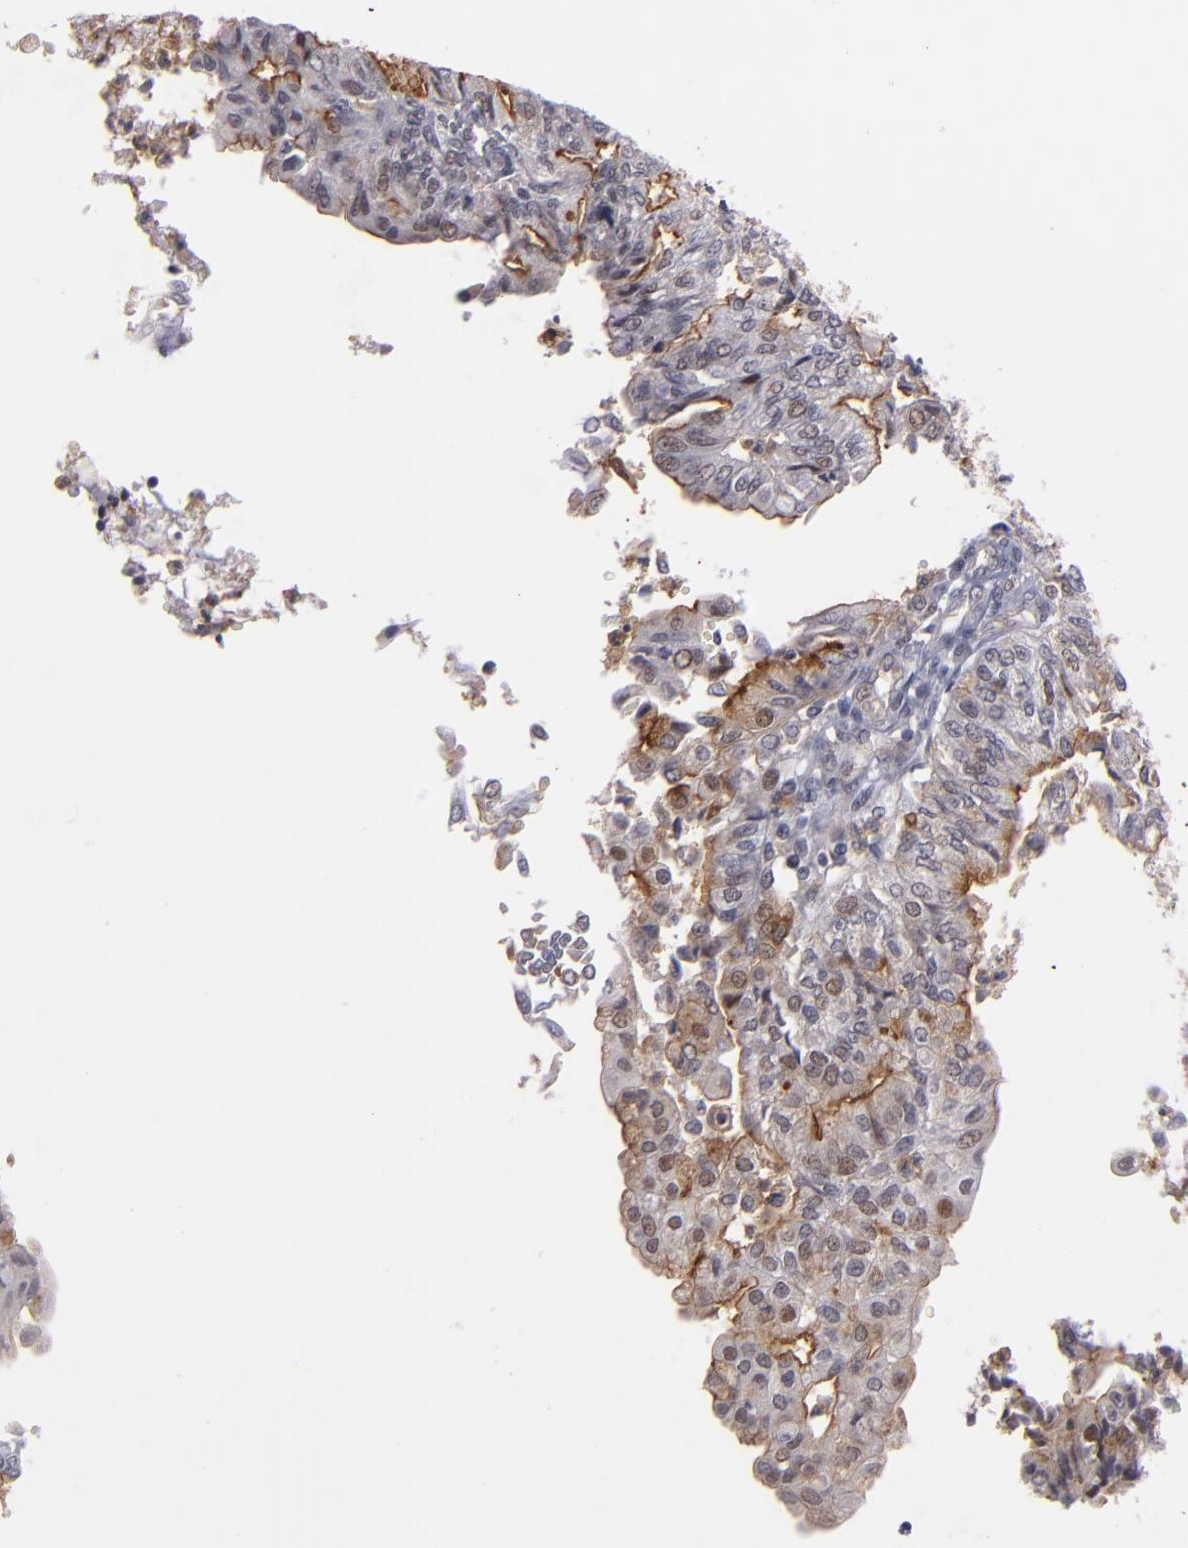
{"staining": {"intensity": "moderate", "quantity": ">75%", "location": "cytoplasmic/membranous,nuclear"}, "tissue": "endometrial cancer", "cell_type": "Tumor cells", "image_type": "cancer", "snomed": [{"axis": "morphology", "description": "Adenocarcinoma, NOS"}, {"axis": "topography", "description": "Endometrium"}], "caption": "A medium amount of moderate cytoplasmic/membranous and nuclear expression is appreciated in about >75% of tumor cells in adenocarcinoma (endometrial) tissue.", "gene": "STX3", "patient": {"sex": "female", "age": 59}}